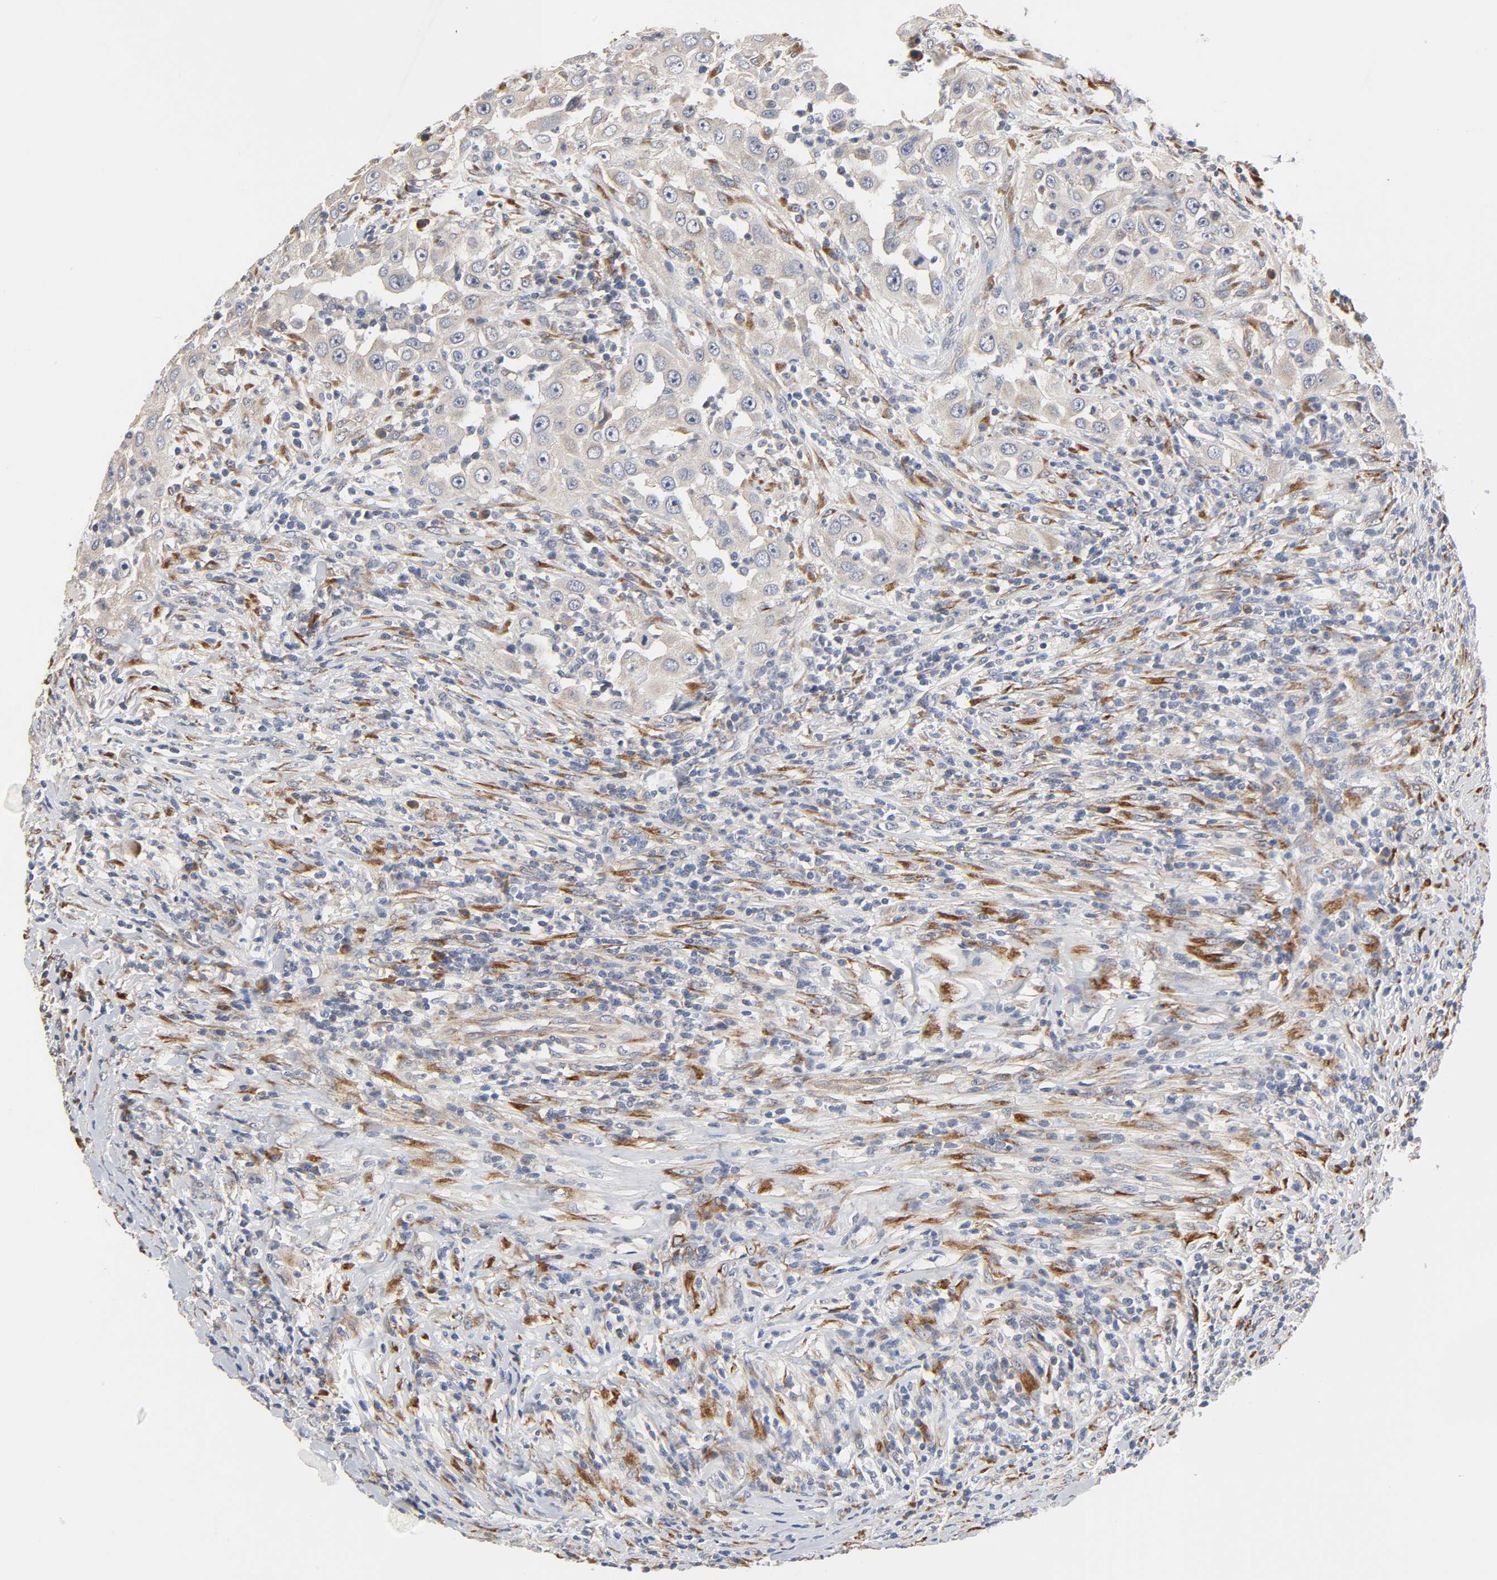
{"staining": {"intensity": "weak", "quantity": ">75%", "location": "cytoplasmic/membranous"}, "tissue": "head and neck cancer", "cell_type": "Tumor cells", "image_type": "cancer", "snomed": [{"axis": "morphology", "description": "Carcinoma, NOS"}, {"axis": "topography", "description": "Head-Neck"}], "caption": "Immunohistochemistry of head and neck cancer (carcinoma) exhibits low levels of weak cytoplasmic/membranous expression in about >75% of tumor cells.", "gene": "HDLBP", "patient": {"sex": "male", "age": 87}}